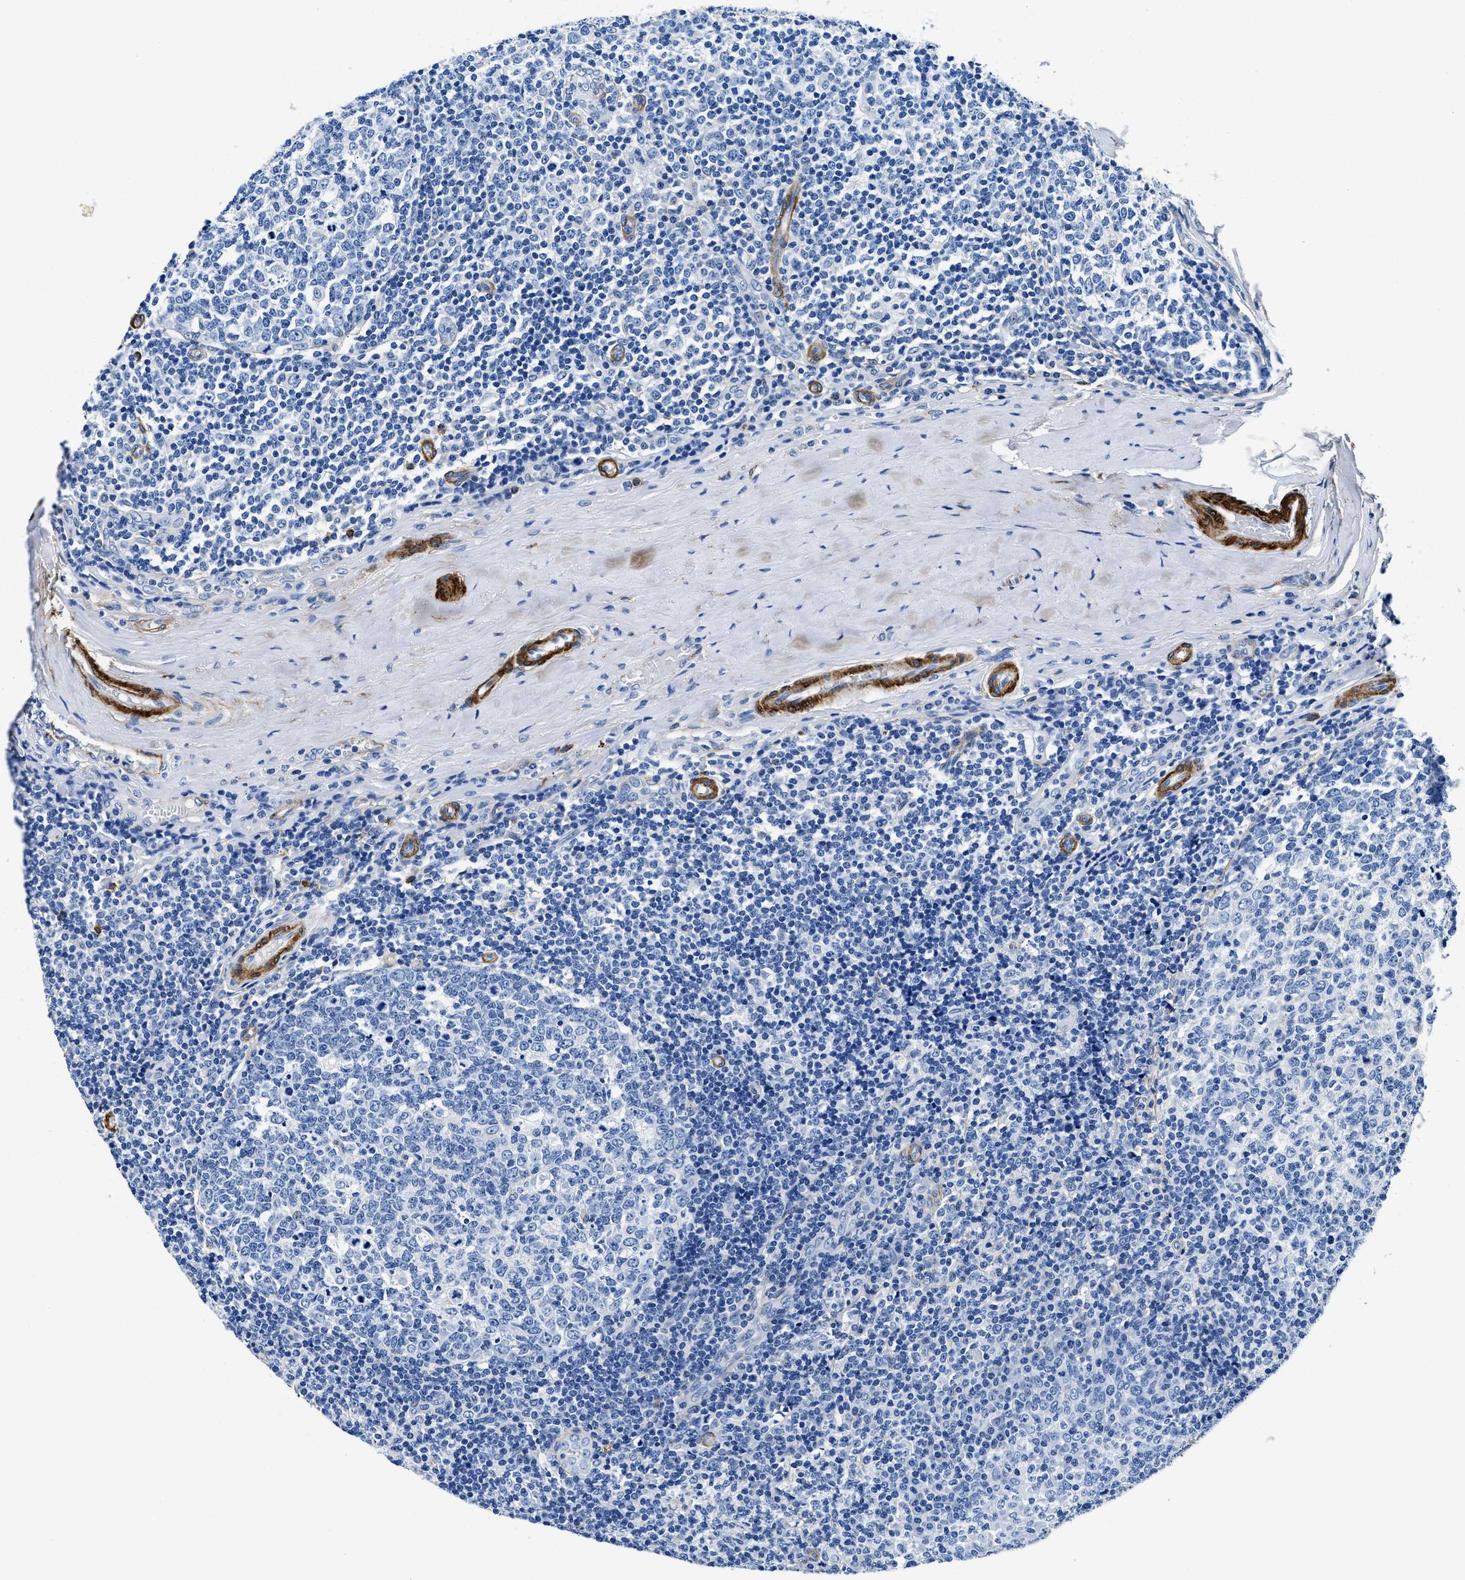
{"staining": {"intensity": "negative", "quantity": "none", "location": "none"}, "tissue": "tonsil", "cell_type": "Germinal center cells", "image_type": "normal", "snomed": [{"axis": "morphology", "description": "Normal tissue, NOS"}, {"axis": "topography", "description": "Tonsil"}], "caption": "High power microscopy photomicrograph of an immunohistochemistry micrograph of unremarkable tonsil, revealing no significant staining in germinal center cells. (DAB immunohistochemistry with hematoxylin counter stain).", "gene": "TEX261", "patient": {"sex": "female", "age": 19}}